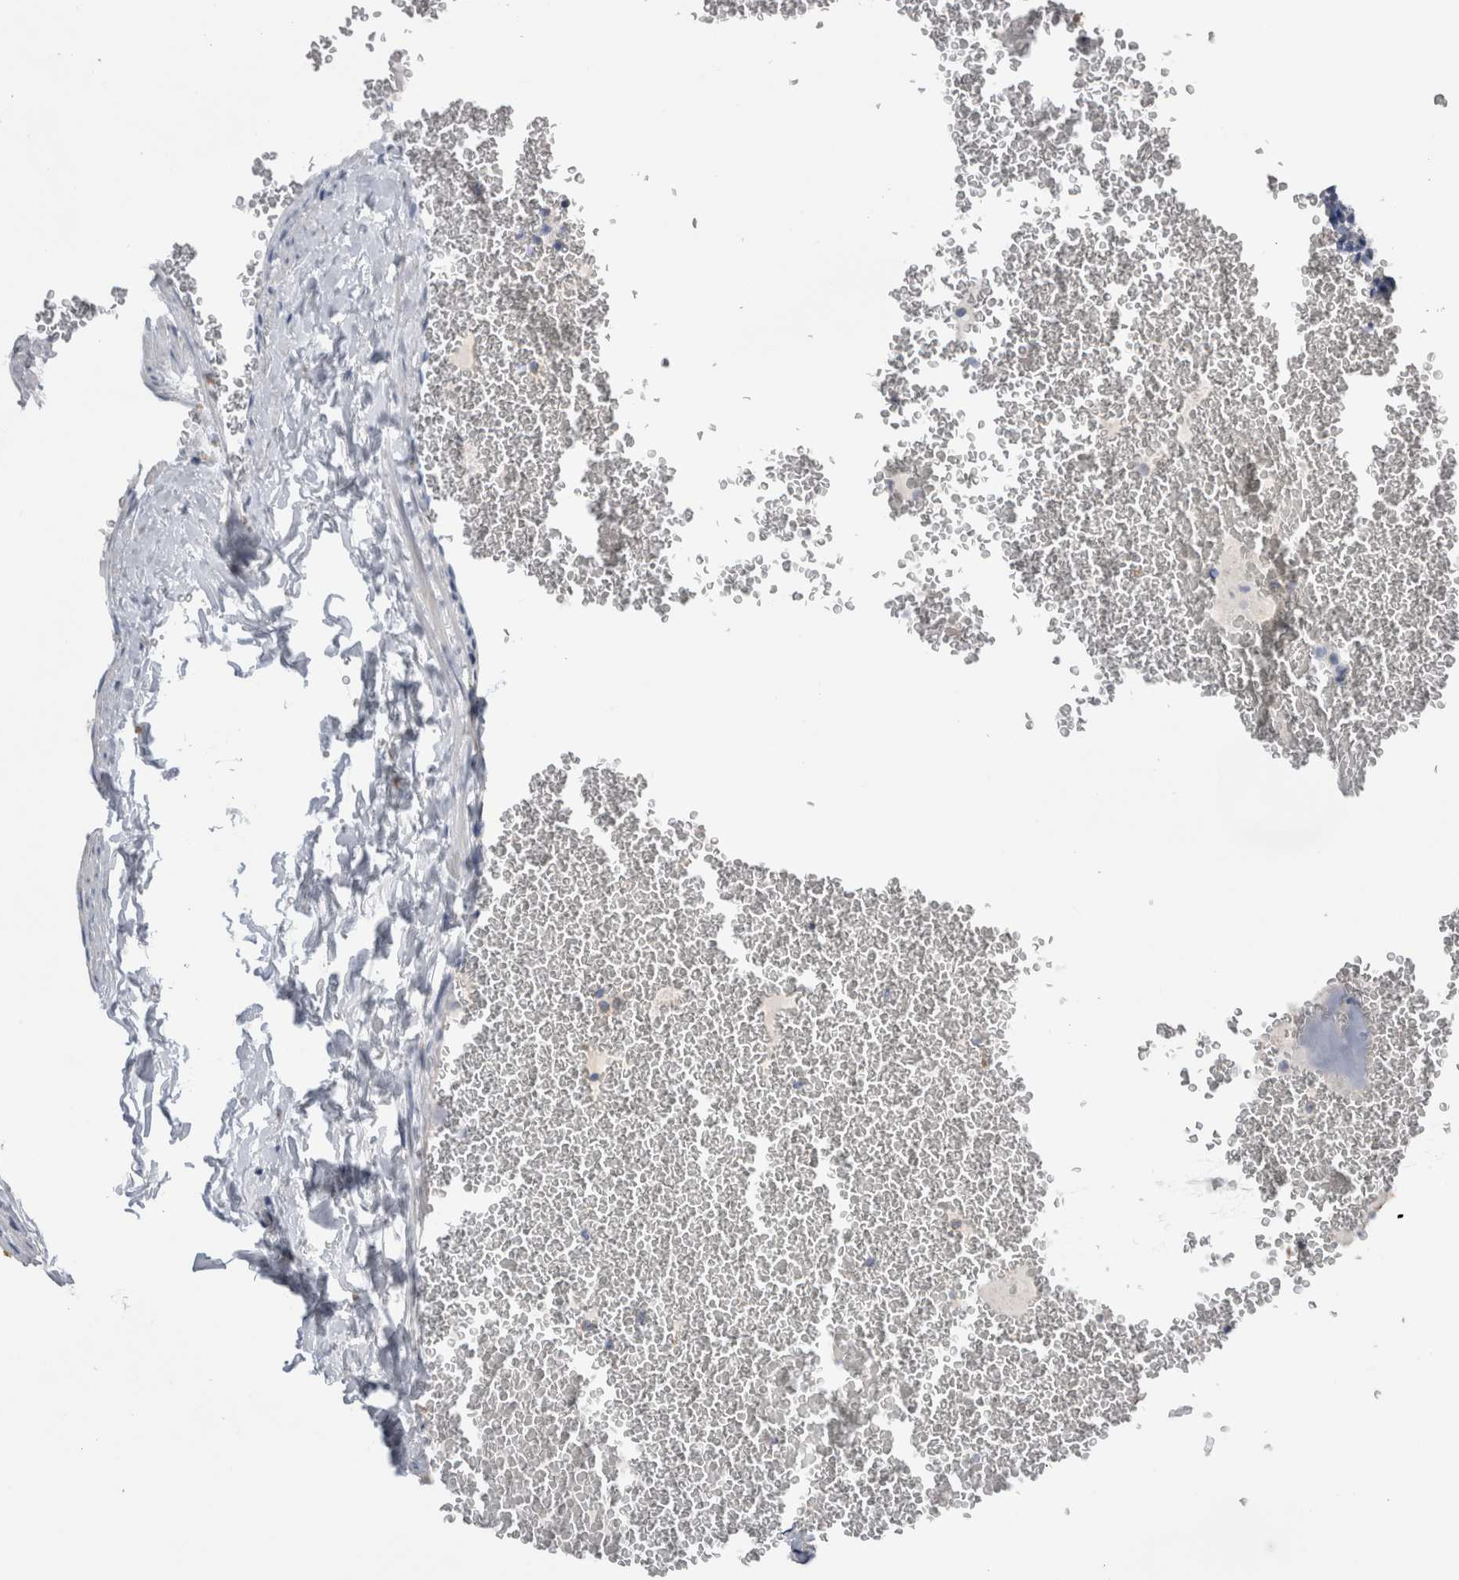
{"staining": {"intensity": "negative", "quantity": "none", "location": "none"}, "tissue": "thyroid cancer", "cell_type": "Tumor cells", "image_type": "cancer", "snomed": [{"axis": "morphology", "description": "Papillary adenocarcinoma, NOS"}, {"axis": "topography", "description": "Thyroid gland"}], "caption": "Photomicrograph shows no protein staining in tumor cells of thyroid papillary adenocarcinoma tissue. (Brightfield microscopy of DAB (3,3'-diaminobenzidine) immunohistochemistry at high magnification).", "gene": "DHRS4", "patient": {"sex": "female", "age": 42}}